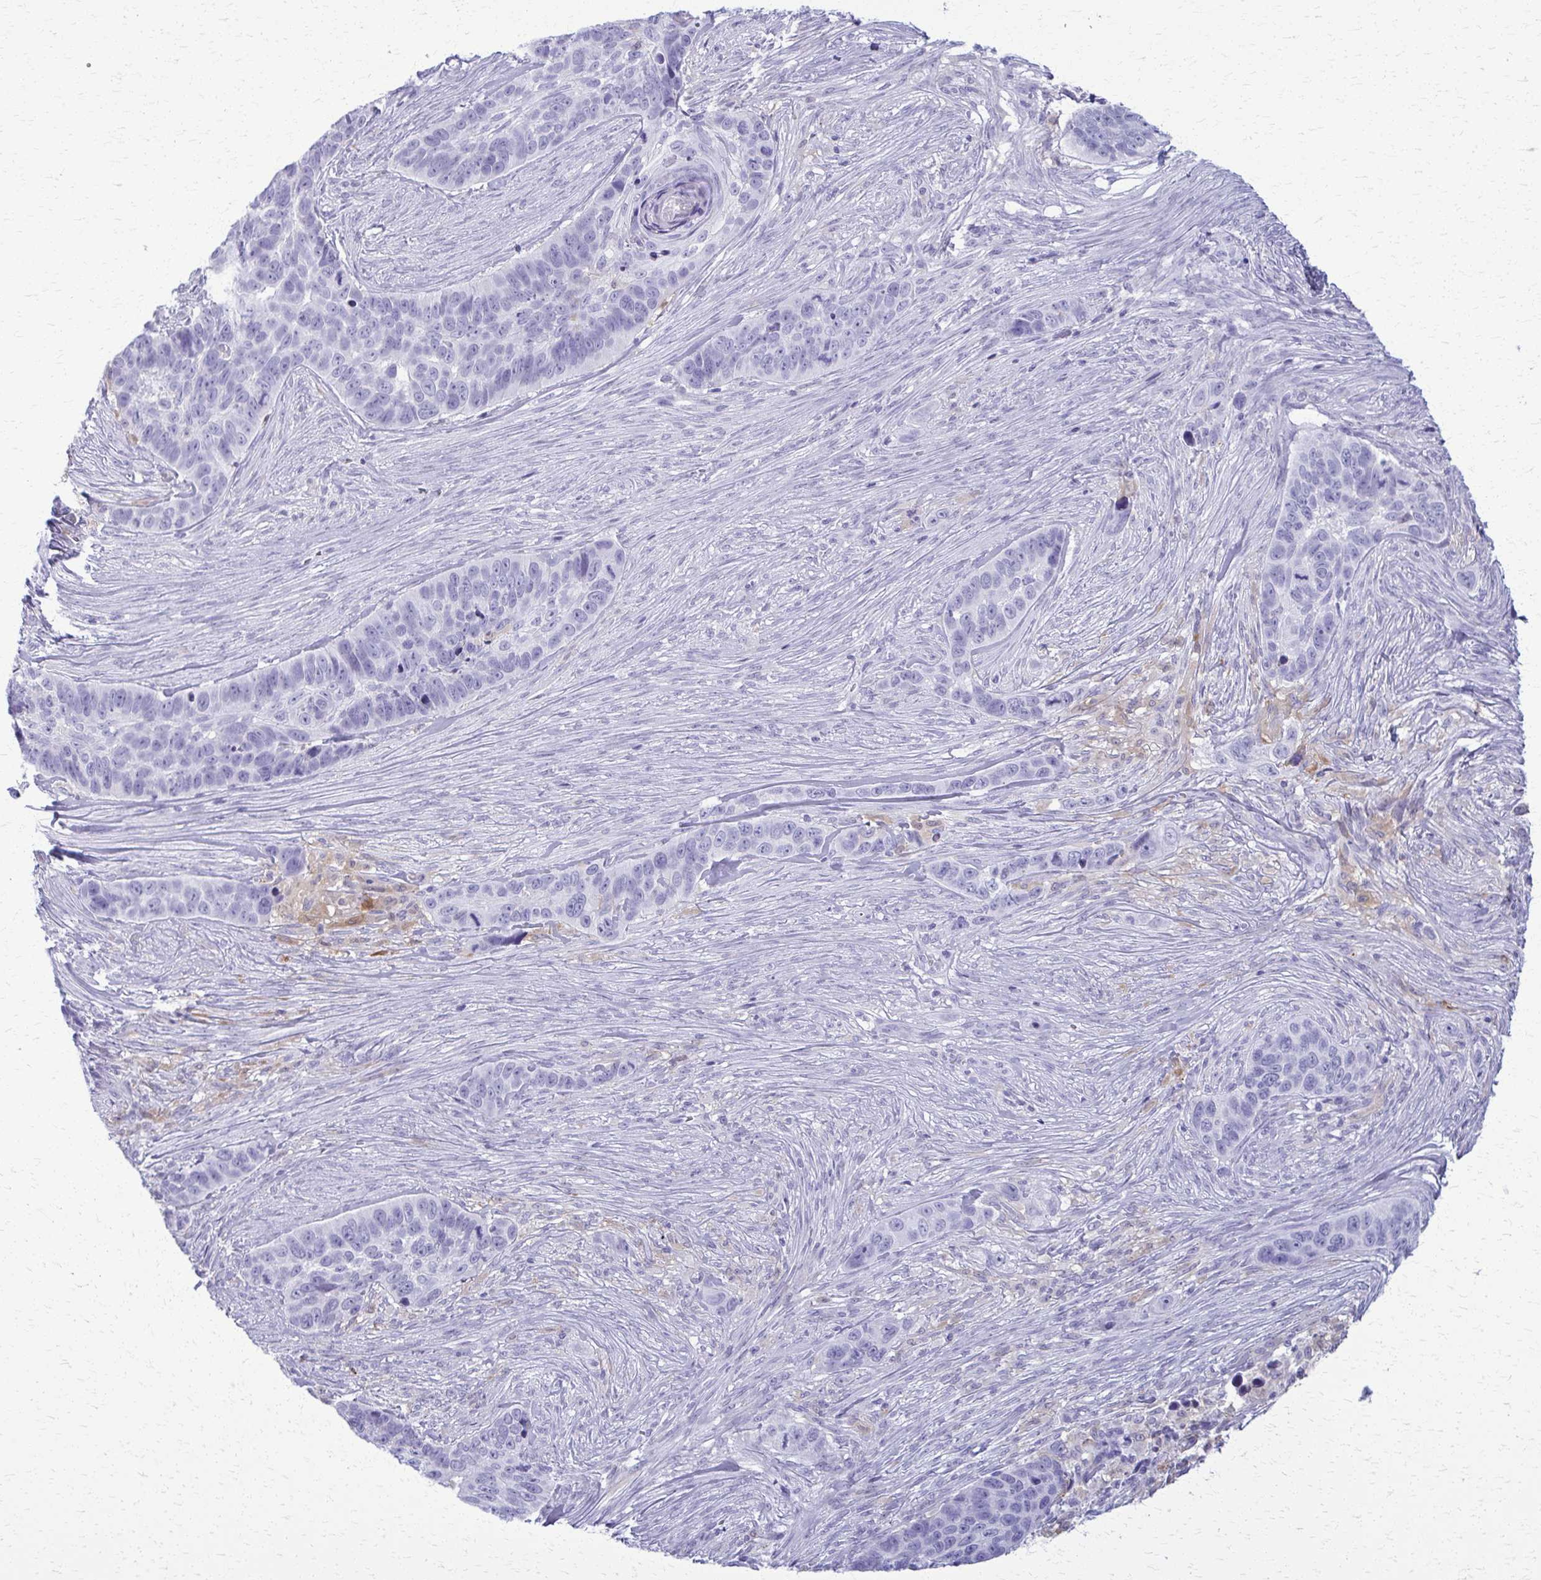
{"staining": {"intensity": "negative", "quantity": "none", "location": "none"}, "tissue": "skin cancer", "cell_type": "Tumor cells", "image_type": "cancer", "snomed": [{"axis": "morphology", "description": "Basal cell carcinoma"}, {"axis": "topography", "description": "Skin"}], "caption": "DAB (3,3'-diaminobenzidine) immunohistochemical staining of skin basal cell carcinoma reveals no significant expression in tumor cells.", "gene": "ACSM2B", "patient": {"sex": "female", "age": 82}}